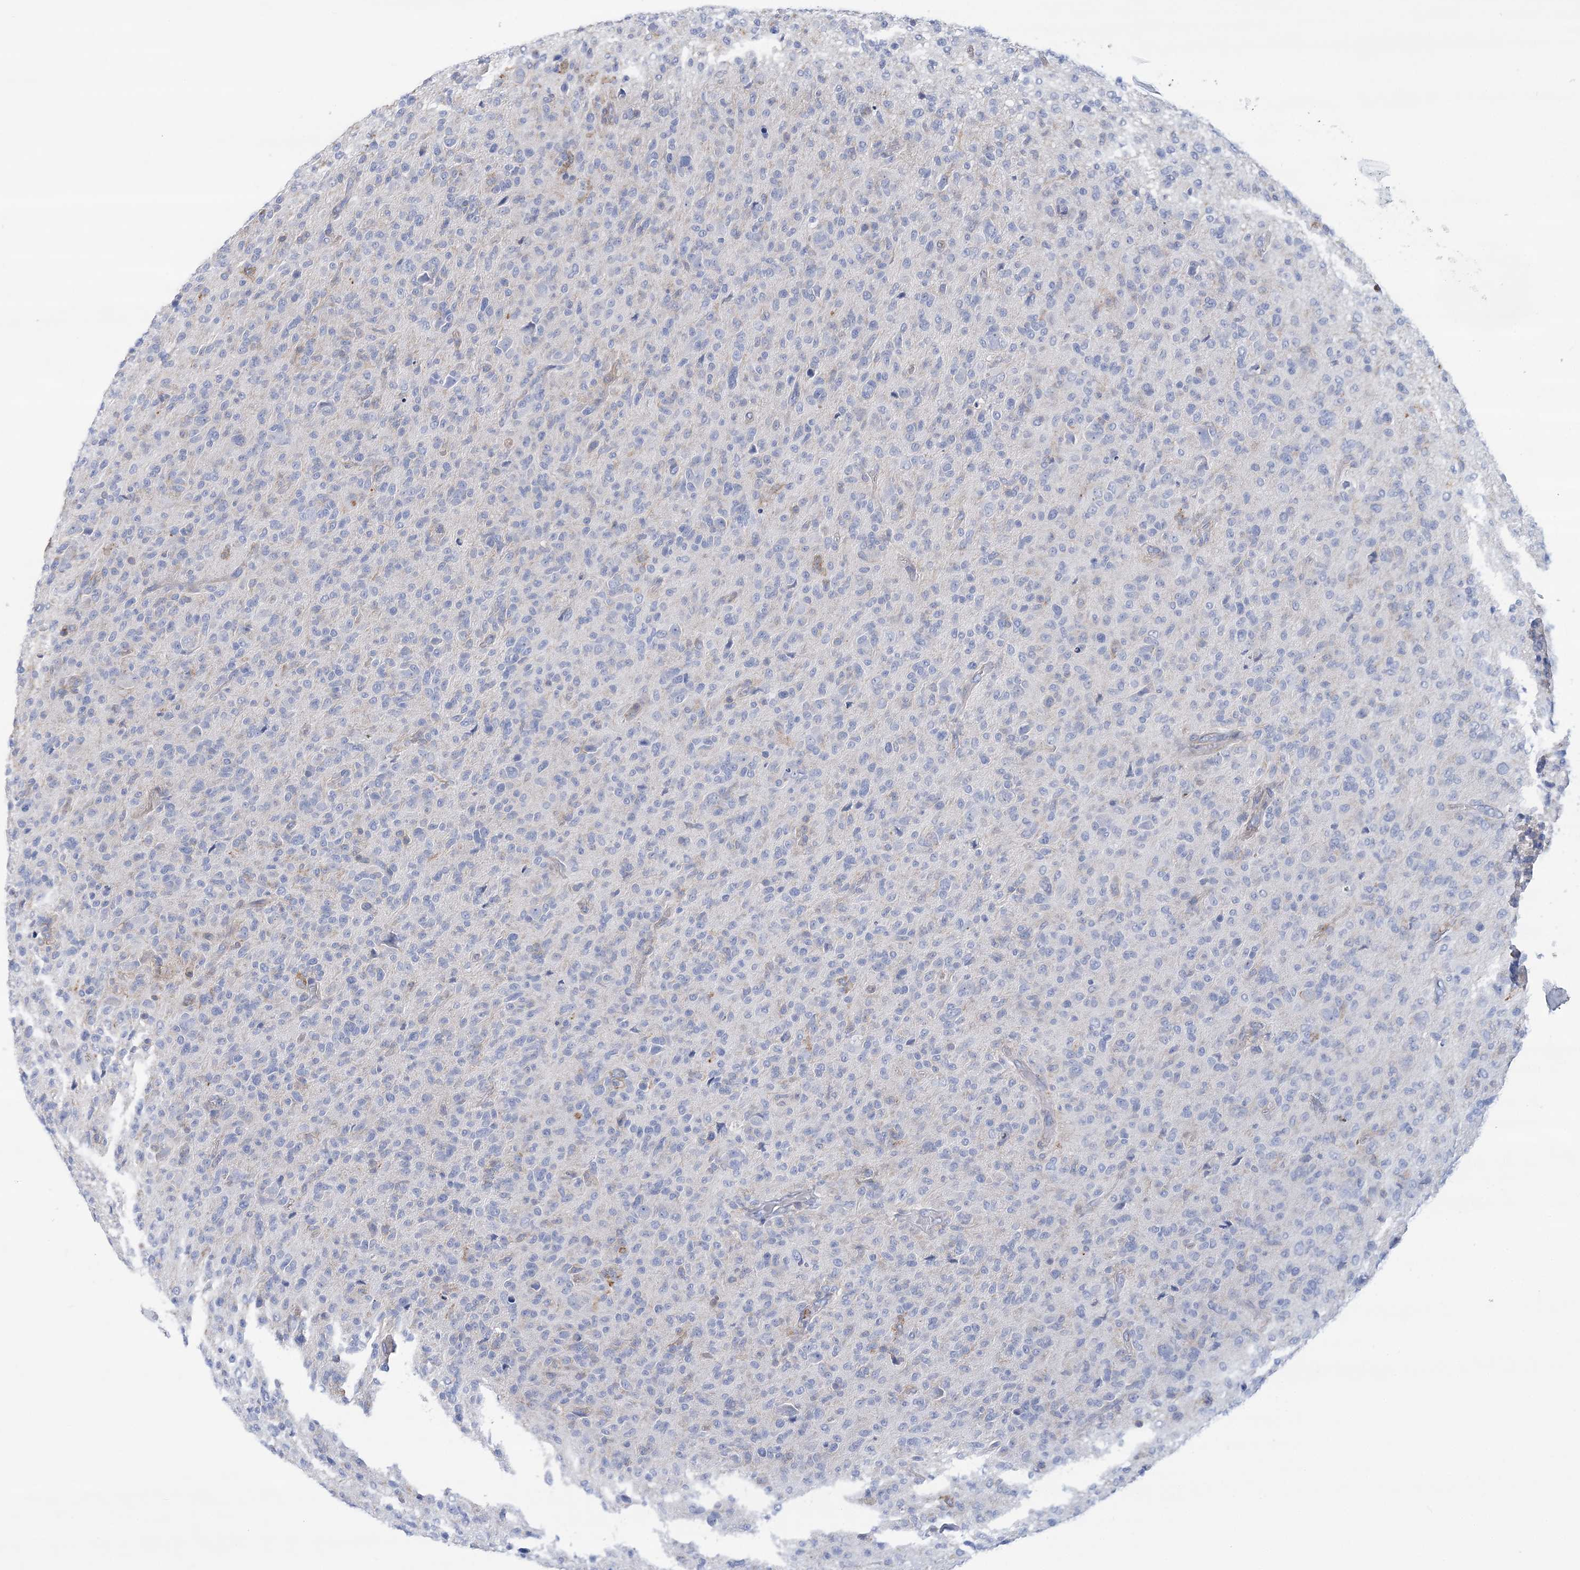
{"staining": {"intensity": "negative", "quantity": "none", "location": "none"}, "tissue": "glioma", "cell_type": "Tumor cells", "image_type": "cancer", "snomed": [{"axis": "morphology", "description": "Glioma, malignant, High grade"}, {"axis": "topography", "description": "Brain"}], "caption": "Malignant glioma (high-grade) was stained to show a protein in brown. There is no significant positivity in tumor cells.", "gene": "C11orf21", "patient": {"sex": "female", "age": 57}}